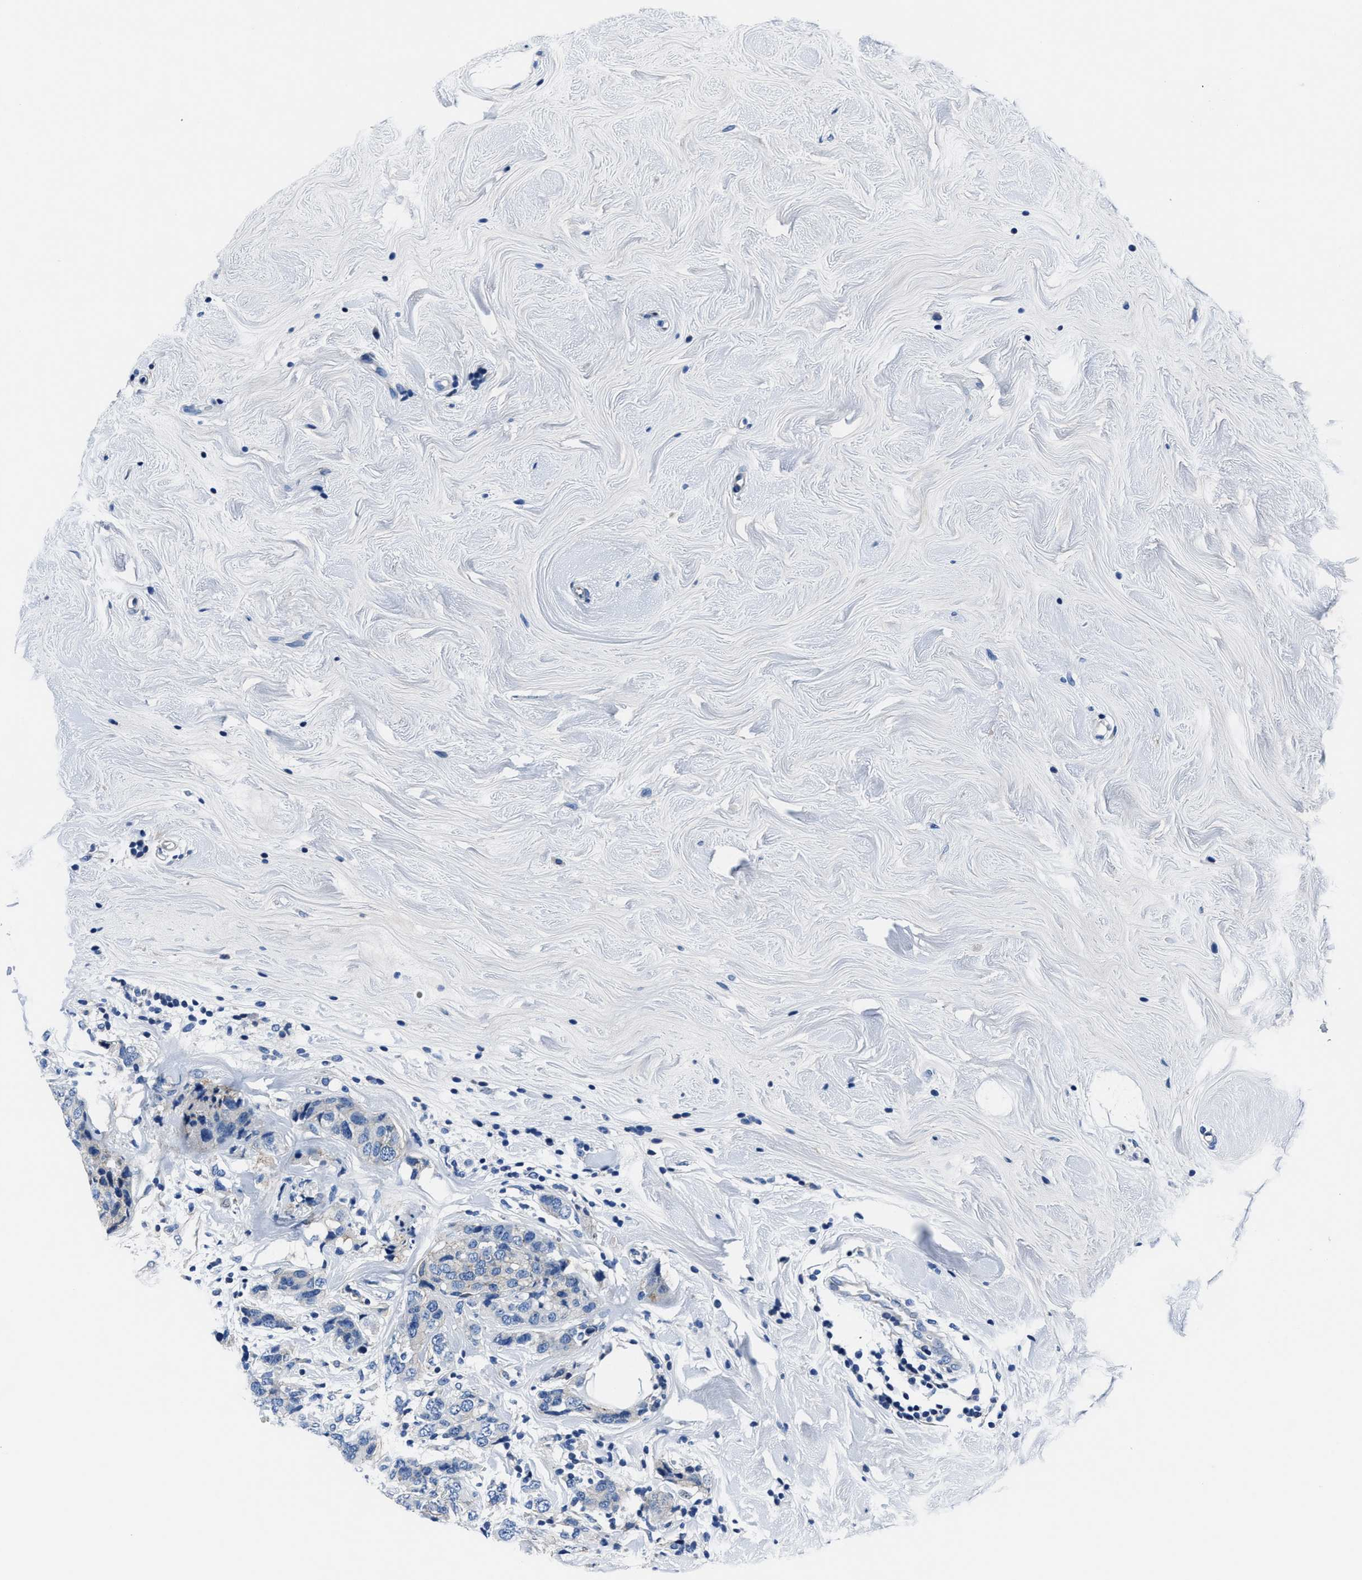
{"staining": {"intensity": "negative", "quantity": "none", "location": "none"}, "tissue": "breast cancer", "cell_type": "Tumor cells", "image_type": "cancer", "snomed": [{"axis": "morphology", "description": "Lobular carcinoma"}, {"axis": "topography", "description": "Breast"}], "caption": "This micrograph is of breast lobular carcinoma stained with immunohistochemistry to label a protein in brown with the nuclei are counter-stained blue. There is no positivity in tumor cells.", "gene": "LMO7", "patient": {"sex": "female", "age": 59}}